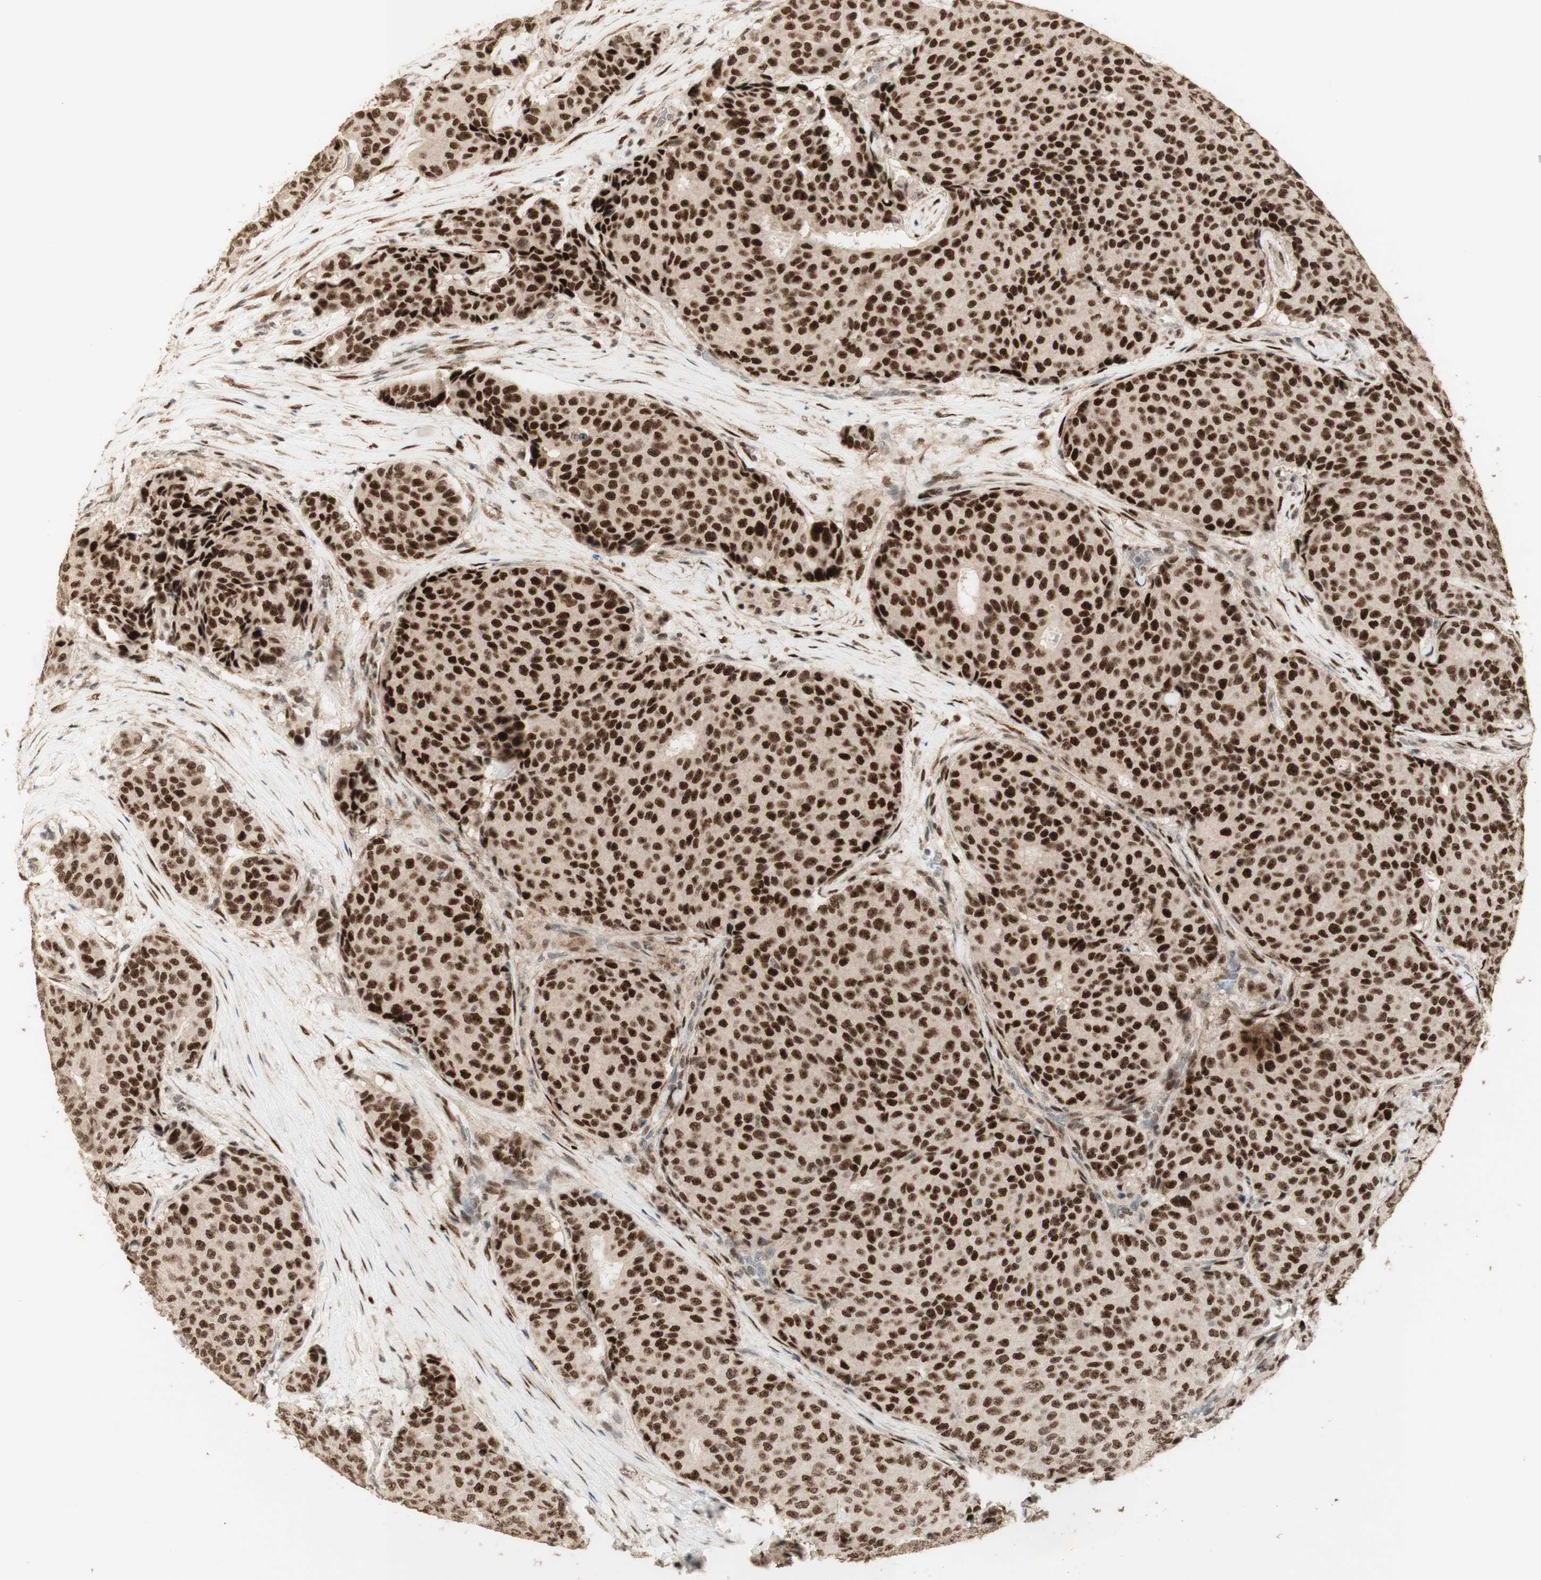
{"staining": {"intensity": "strong", "quantity": ">75%", "location": "nuclear"}, "tissue": "breast cancer", "cell_type": "Tumor cells", "image_type": "cancer", "snomed": [{"axis": "morphology", "description": "Duct carcinoma"}, {"axis": "topography", "description": "Breast"}], "caption": "Protein staining of breast cancer (invasive ductal carcinoma) tissue demonstrates strong nuclear positivity in about >75% of tumor cells.", "gene": "FOXP1", "patient": {"sex": "female", "age": 75}}